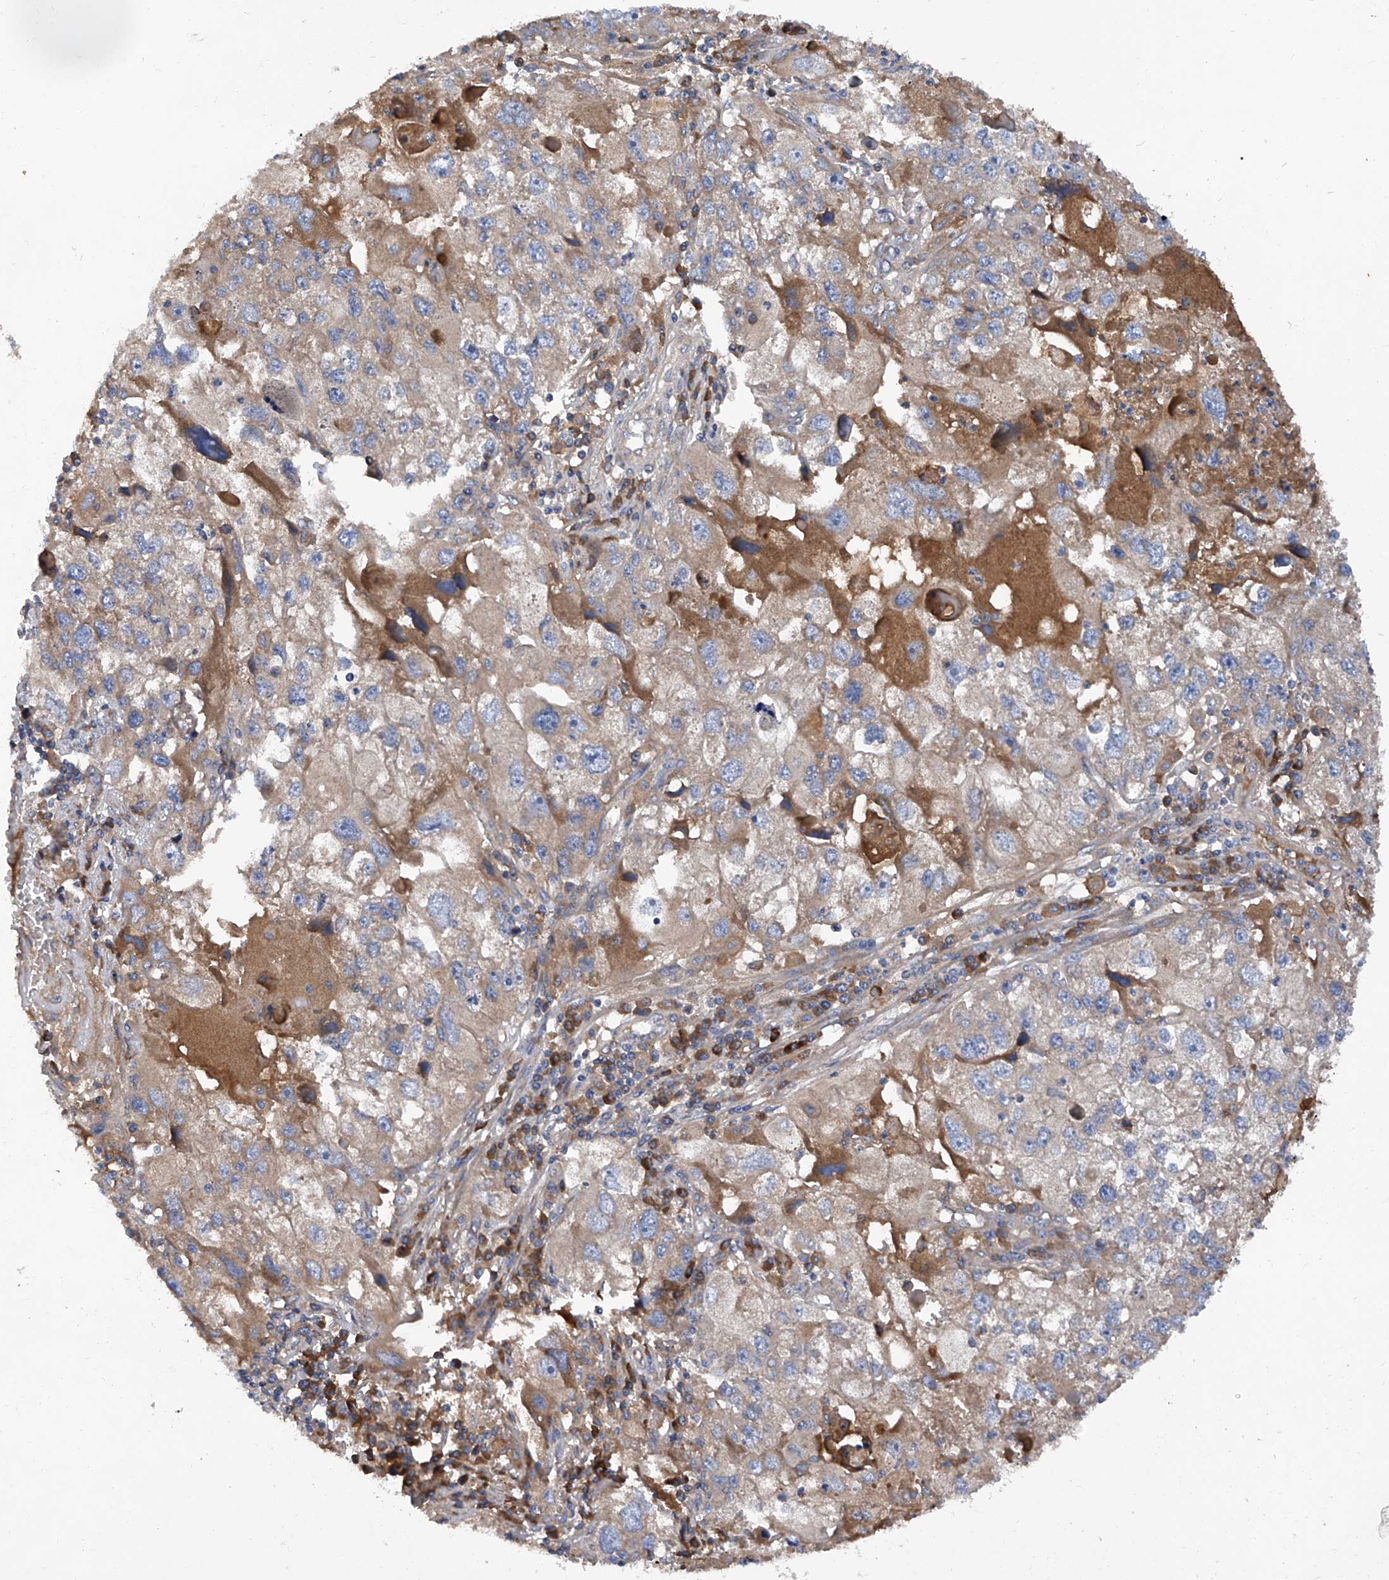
{"staining": {"intensity": "moderate", "quantity": "<25%", "location": "cytoplasmic/membranous"}, "tissue": "endometrial cancer", "cell_type": "Tumor cells", "image_type": "cancer", "snomed": [{"axis": "morphology", "description": "Adenocarcinoma, NOS"}, {"axis": "topography", "description": "Endometrium"}], "caption": "Protein analysis of endometrial cancer tissue shows moderate cytoplasmic/membranous positivity in approximately <25% of tumor cells.", "gene": "ASCC3", "patient": {"sex": "female", "age": 49}}